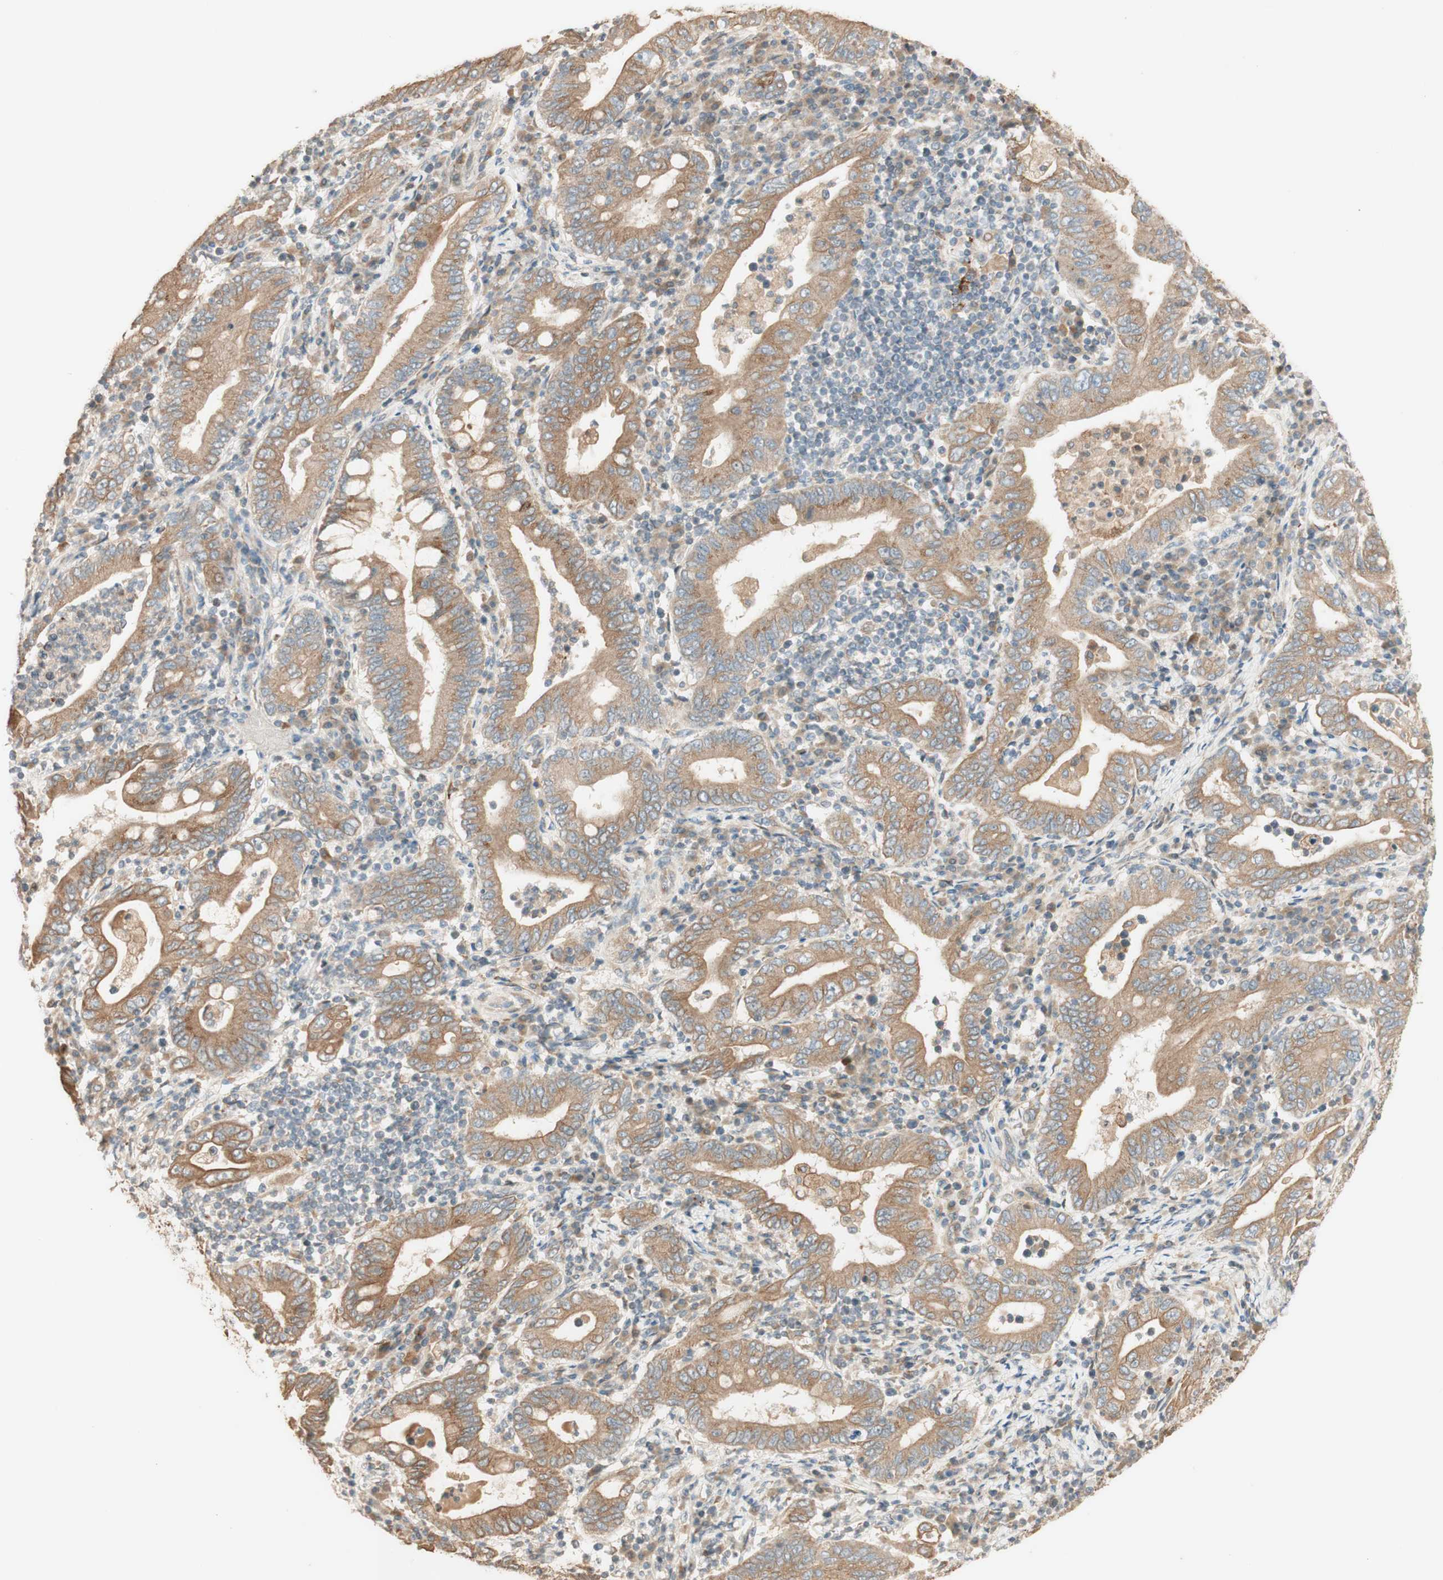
{"staining": {"intensity": "moderate", "quantity": ">75%", "location": "cytoplasmic/membranous"}, "tissue": "stomach cancer", "cell_type": "Tumor cells", "image_type": "cancer", "snomed": [{"axis": "morphology", "description": "Normal tissue, NOS"}, {"axis": "morphology", "description": "Adenocarcinoma, NOS"}, {"axis": "topography", "description": "Esophagus"}, {"axis": "topography", "description": "Stomach, upper"}, {"axis": "topography", "description": "Peripheral nerve tissue"}], "caption": "Brown immunohistochemical staining in stomach adenocarcinoma displays moderate cytoplasmic/membranous expression in approximately >75% of tumor cells.", "gene": "CLCN2", "patient": {"sex": "male", "age": 62}}